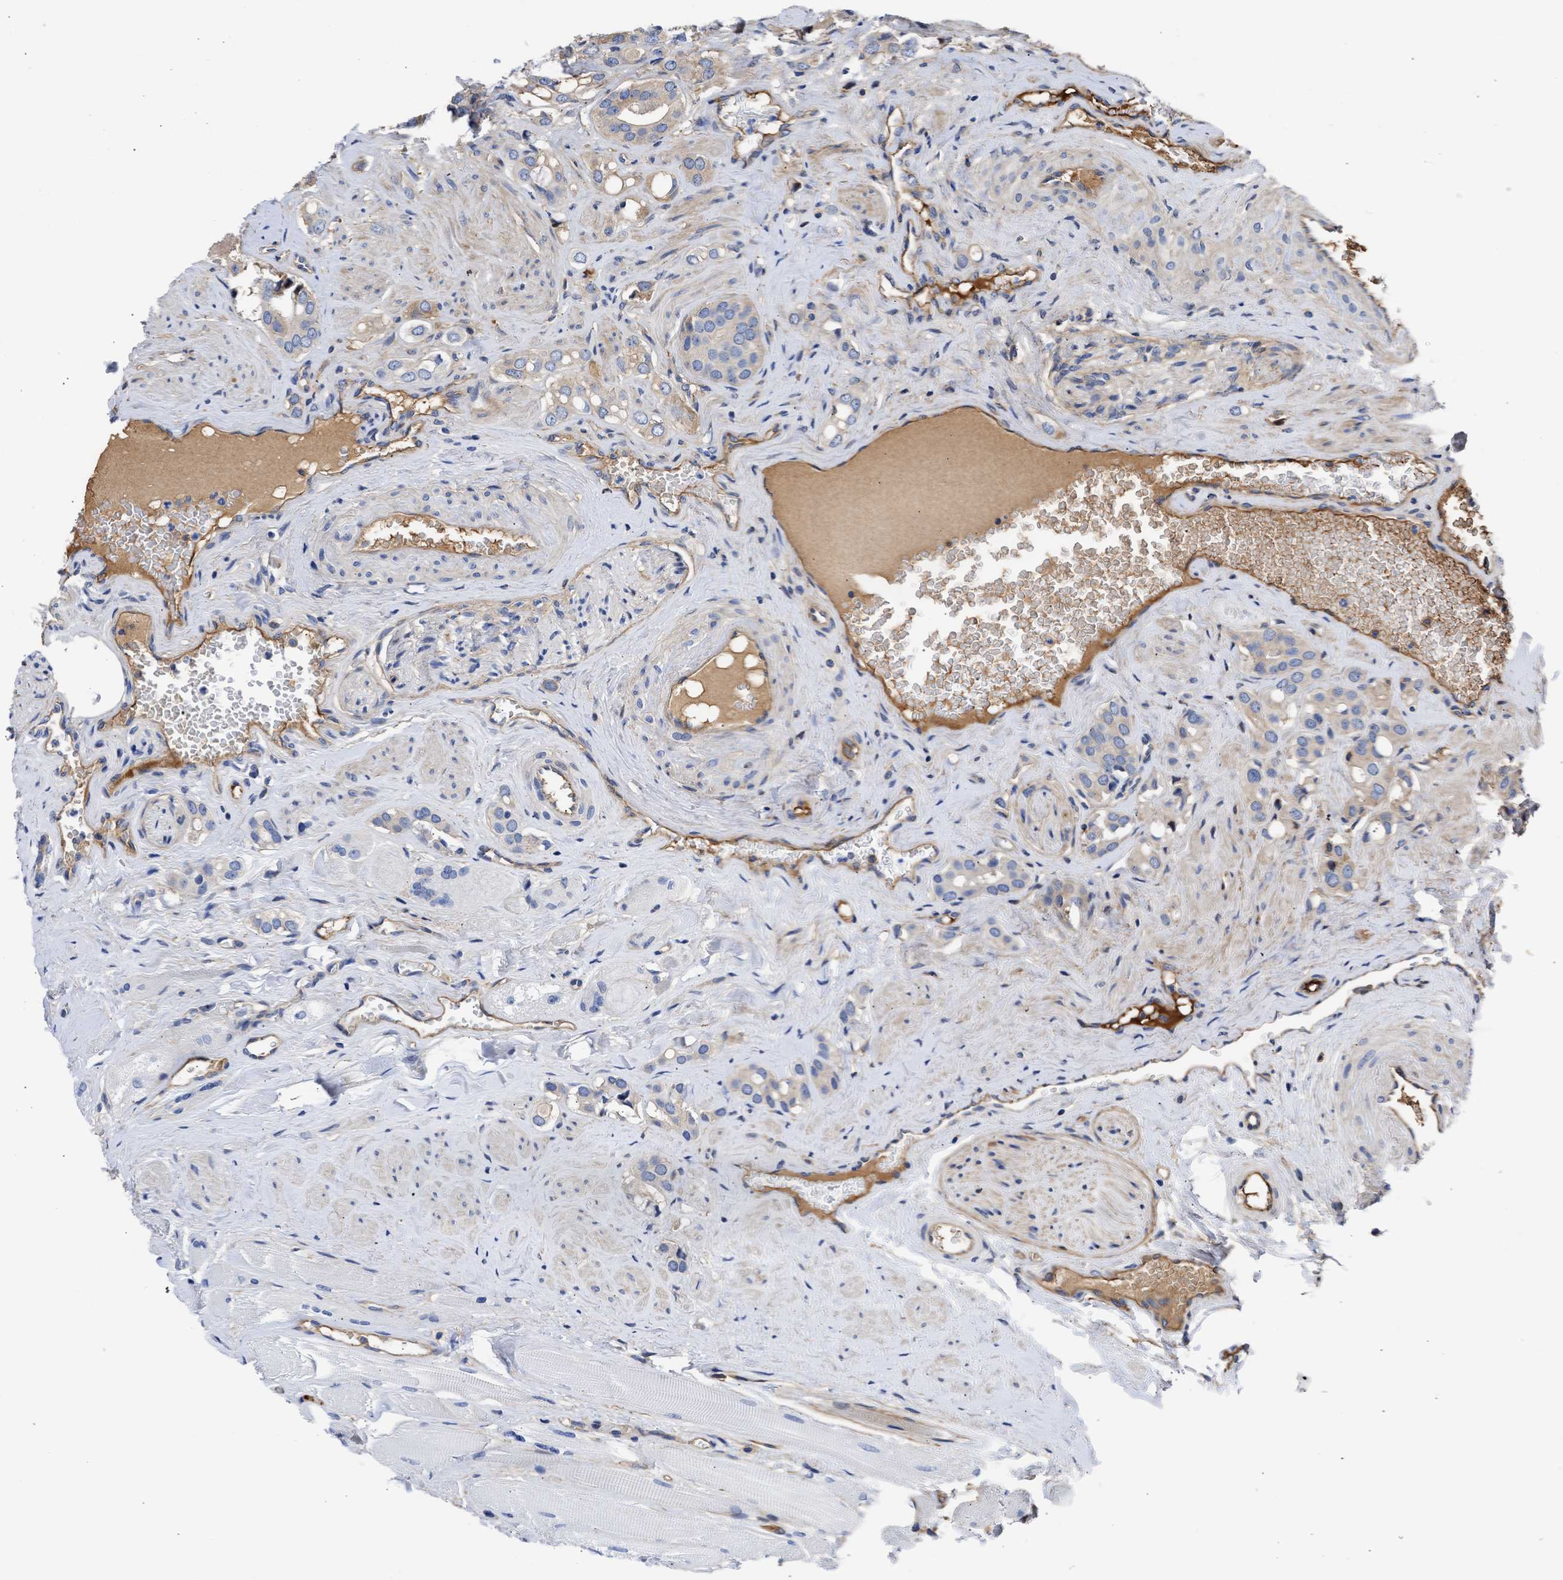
{"staining": {"intensity": "weak", "quantity": "<25%", "location": "cytoplasmic/membranous"}, "tissue": "prostate cancer", "cell_type": "Tumor cells", "image_type": "cancer", "snomed": [{"axis": "morphology", "description": "Adenocarcinoma, High grade"}, {"axis": "topography", "description": "Prostate"}], "caption": "Immunohistochemistry (IHC) micrograph of prostate cancer (adenocarcinoma (high-grade)) stained for a protein (brown), which displays no positivity in tumor cells.", "gene": "MAS1L", "patient": {"sex": "male", "age": 52}}